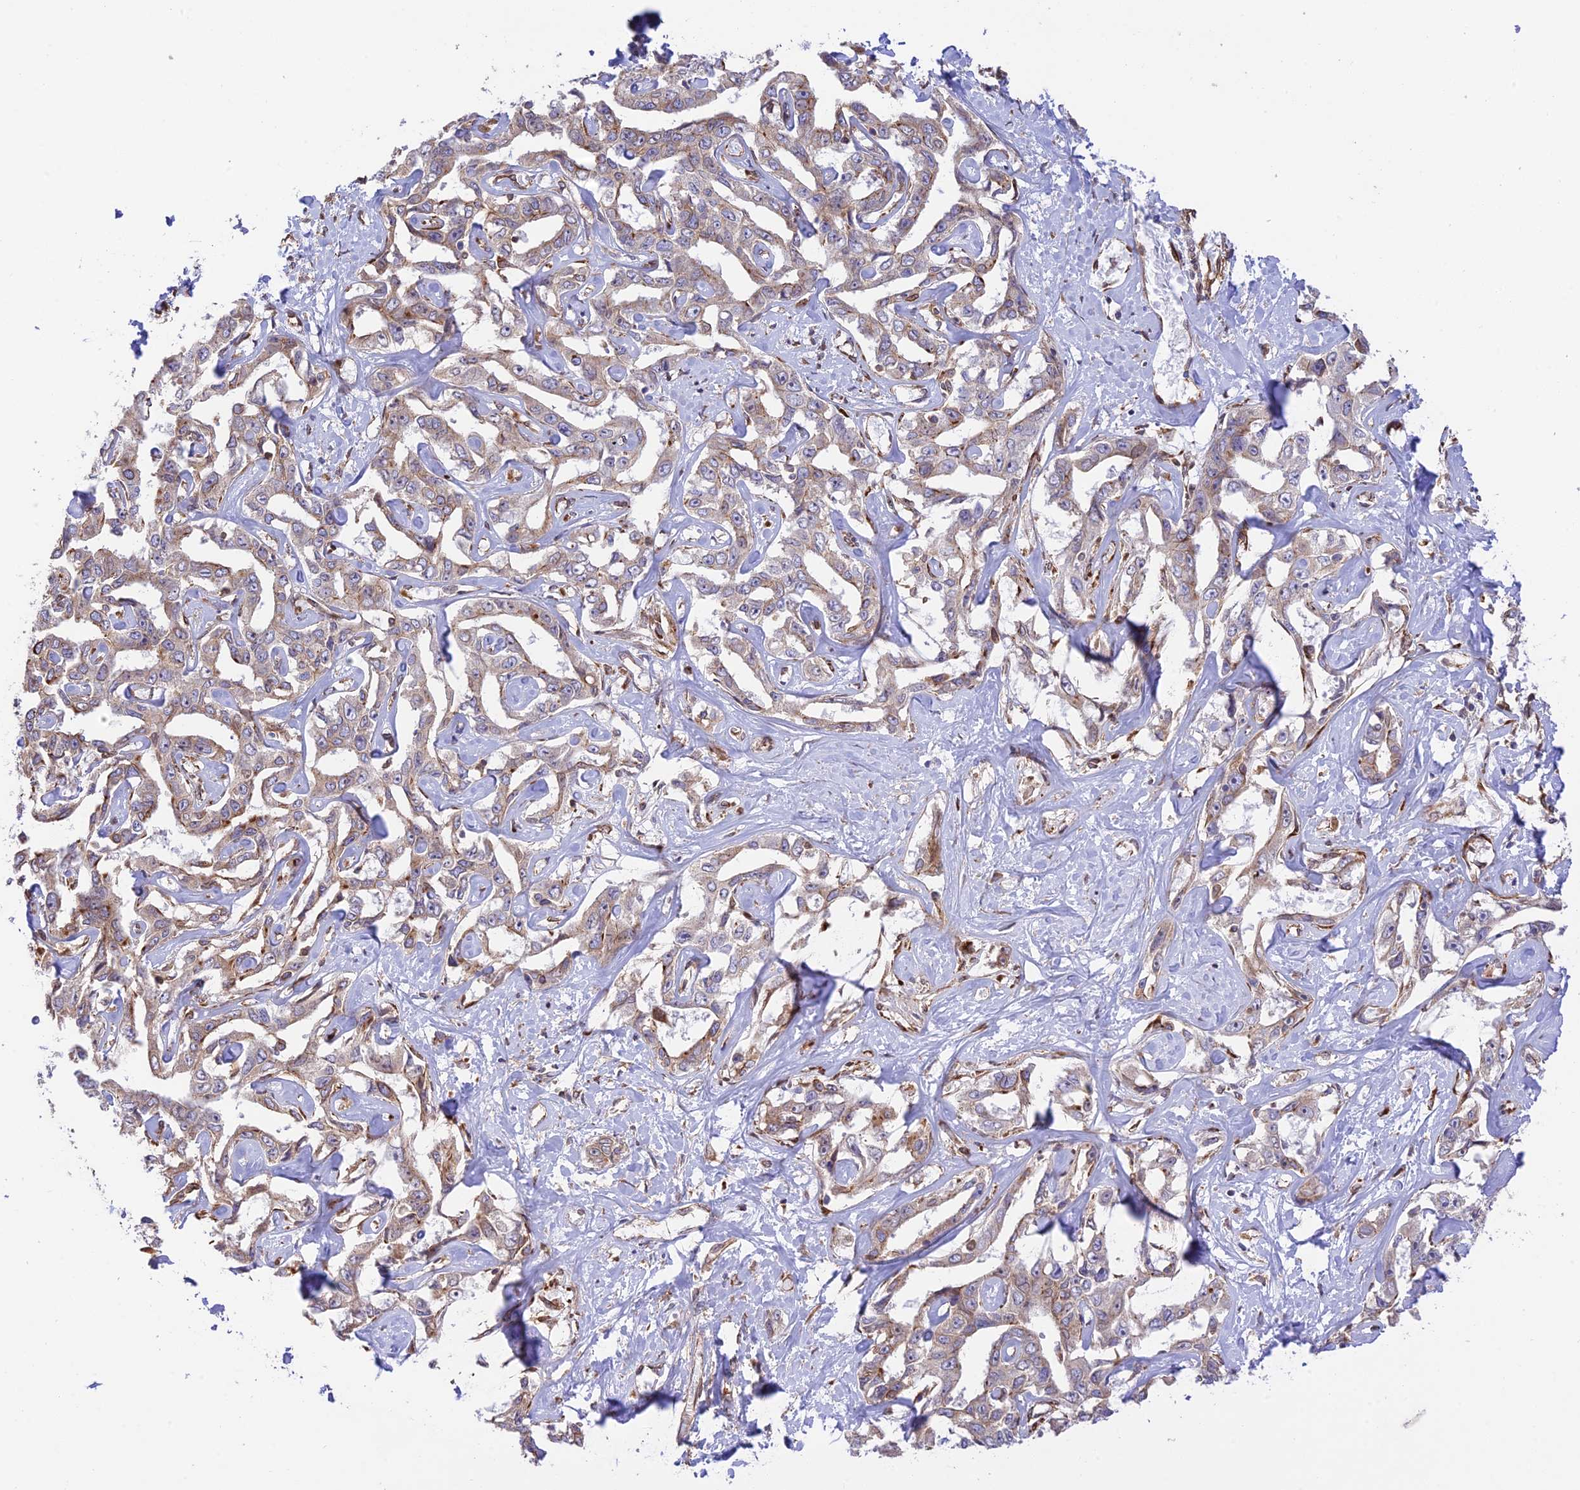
{"staining": {"intensity": "moderate", "quantity": "<25%", "location": "cytoplasmic/membranous"}, "tissue": "liver cancer", "cell_type": "Tumor cells", "image_type": "cancer", "snomed": [{"axis": "morphology", "description": "Cholangiocarcinoma"}, {"axis": "topography", "description": "Liver"}], "caption": "A micrograph showing moderate cytoplasmic/membranous staining in approximately <25% of tumor cells in liver cancer (cholangiocarcinoma), as visualized by brown immunohistochemical staining.", "gene": "EXOC3L4", "patient": {"sex": "male", "age": 59}}